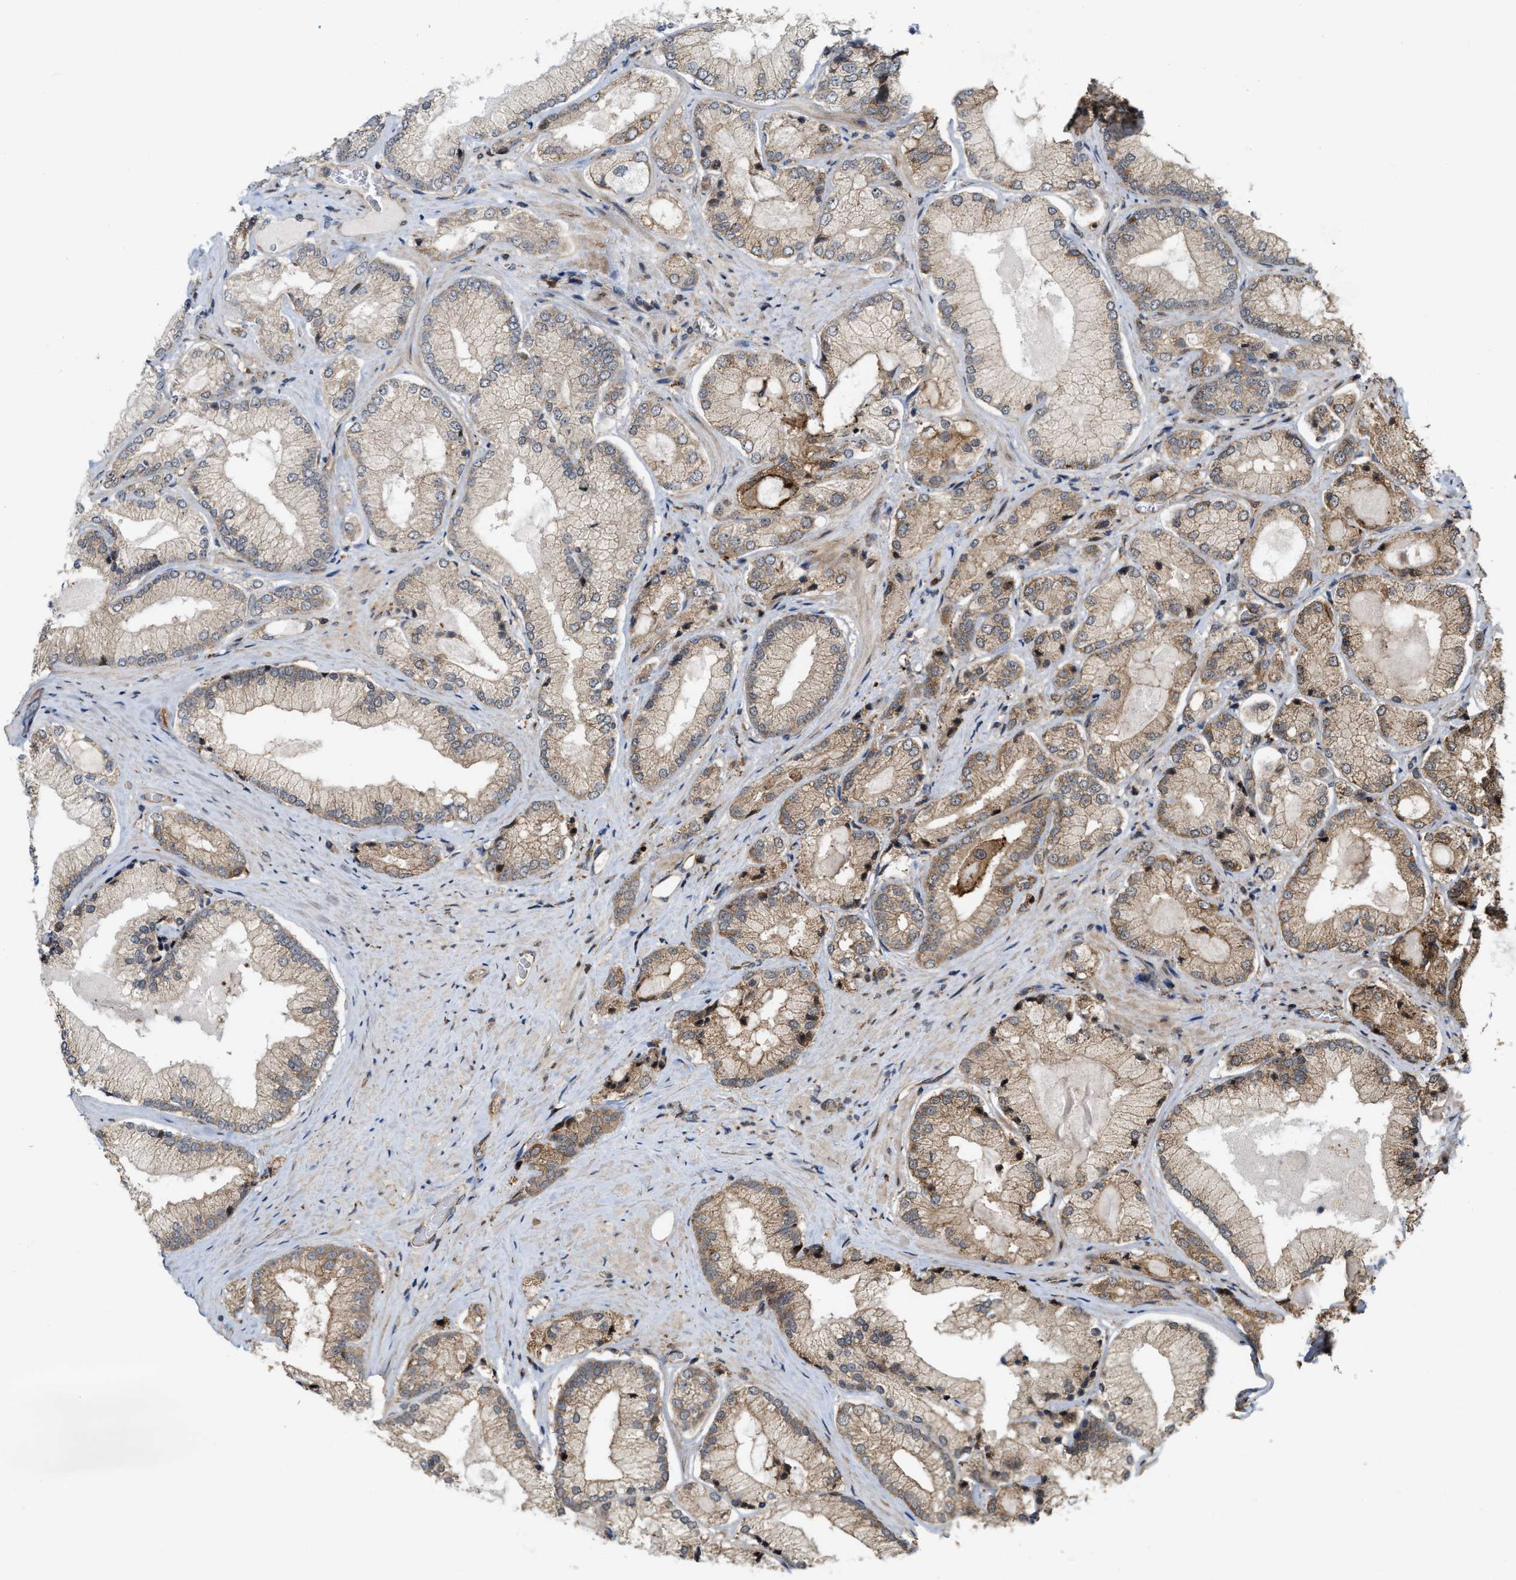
{"staining": {"intensity": "weak", "quantity": "25%-75%", "location": "cytoplasmic/membranous"}, "tissue": "prostate cancer", "cell_type": "Tumor cells", "image_type": "cancer", "snomed": [{"axis": "morphology", "description": "Adenocarcinoma, Low grade"}, {"axis": "topography", "description": "Prostate"}], "caption": "IHC staining of prostate cancer, which demonstrates low levels of weak cytoplasmic/membranous expression in approximately 25%-75% of tumor cells indicating weak cytoplasmic/membranous protein expression. The staining was performed using DAB (brown) for protein detection and nuclei were counterstained in hematoxylin (blue).", "gene": "IQCE", "patient": {"sex": "male", "age": 65}}